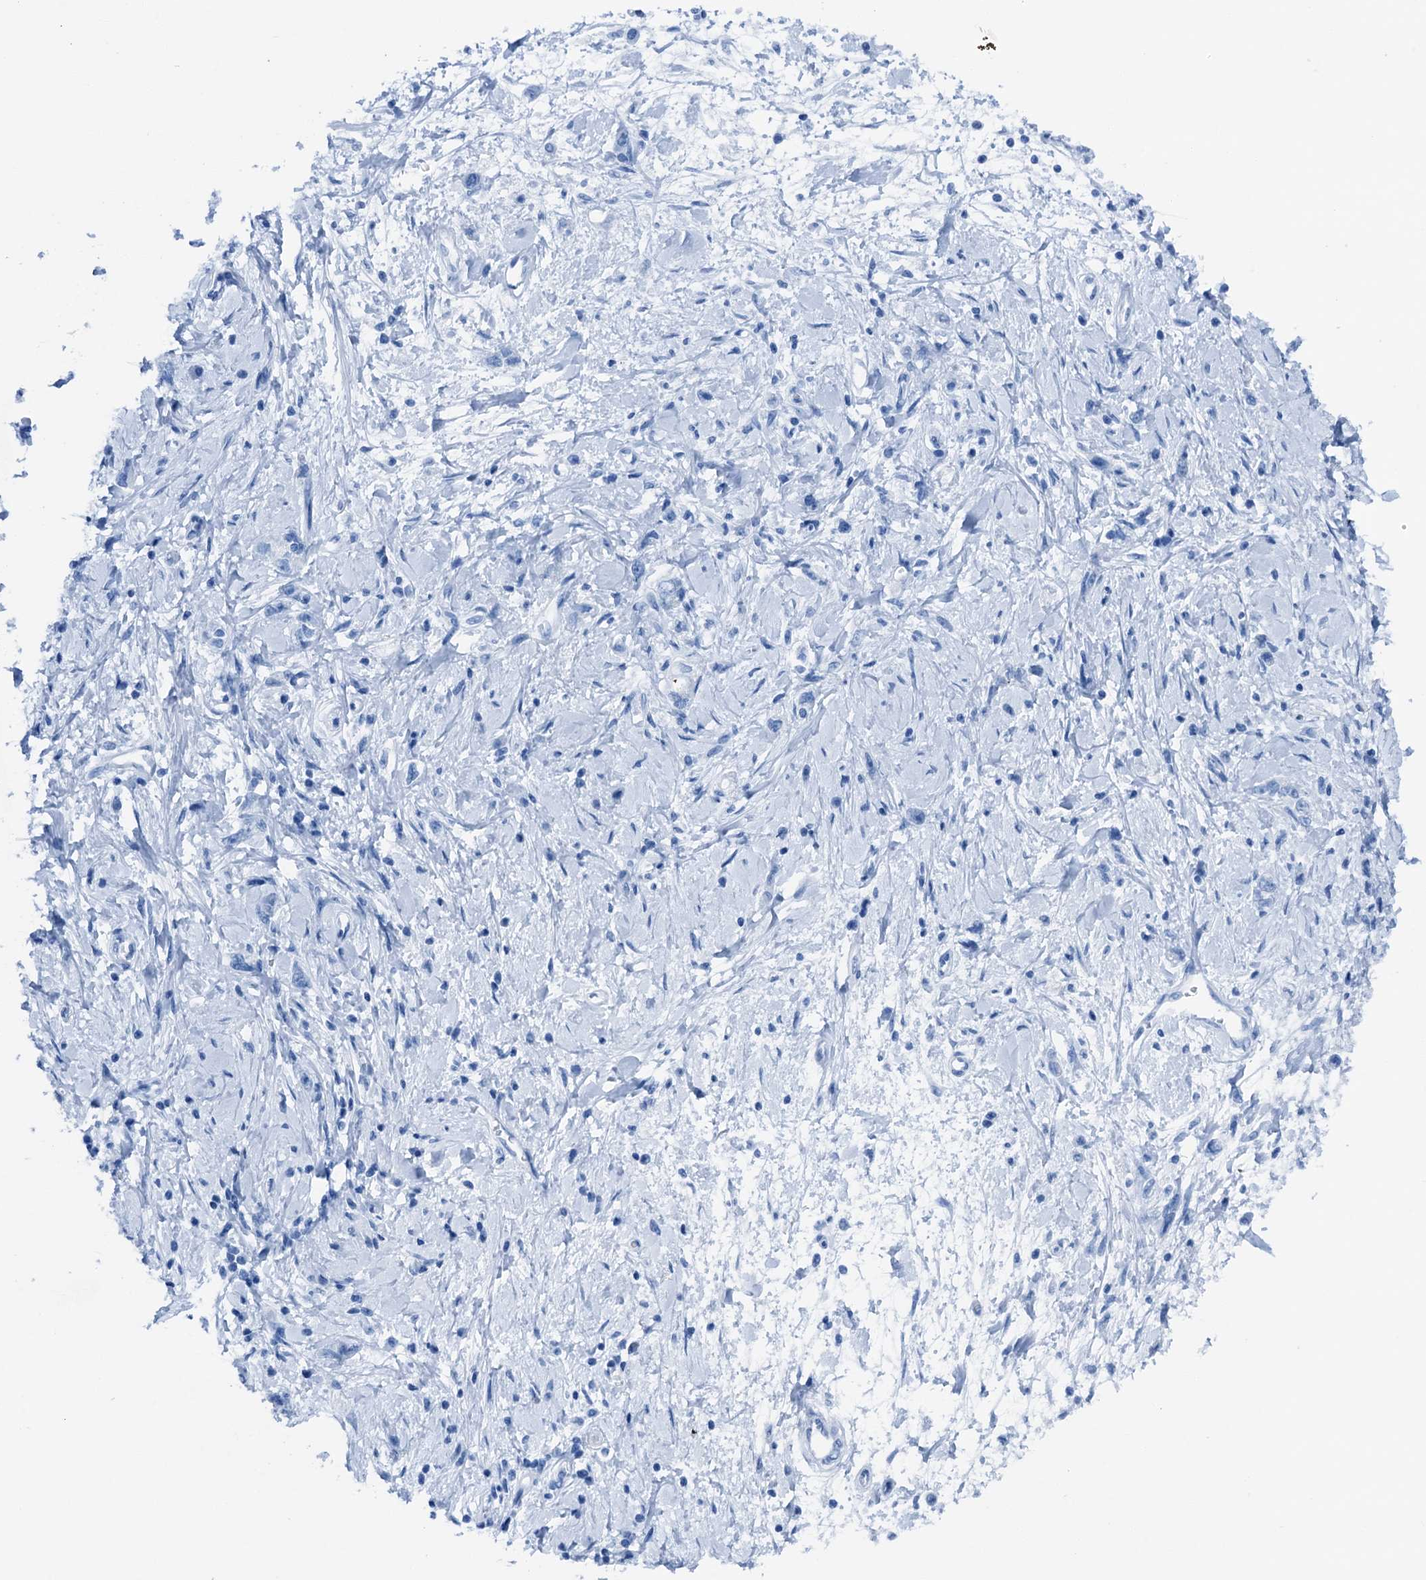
{"staining": {"intensity": "negative", "quantity": "none", "location": "none"}, "tissue": "stomach cancer", "cell_type": "Tumor cells", "image_type": "cancer", "snomed": [{"axis": "morphology", "description": "Adenocarcinoma, NOS"}, {"axis": "topography", "description": "Stomach"}], "caption": "Protein analysis of stomach cancer shows no significant positivity in tumor cells.", "gene": "CBLN3", "patient": {"sex": "female", "age": 76}}